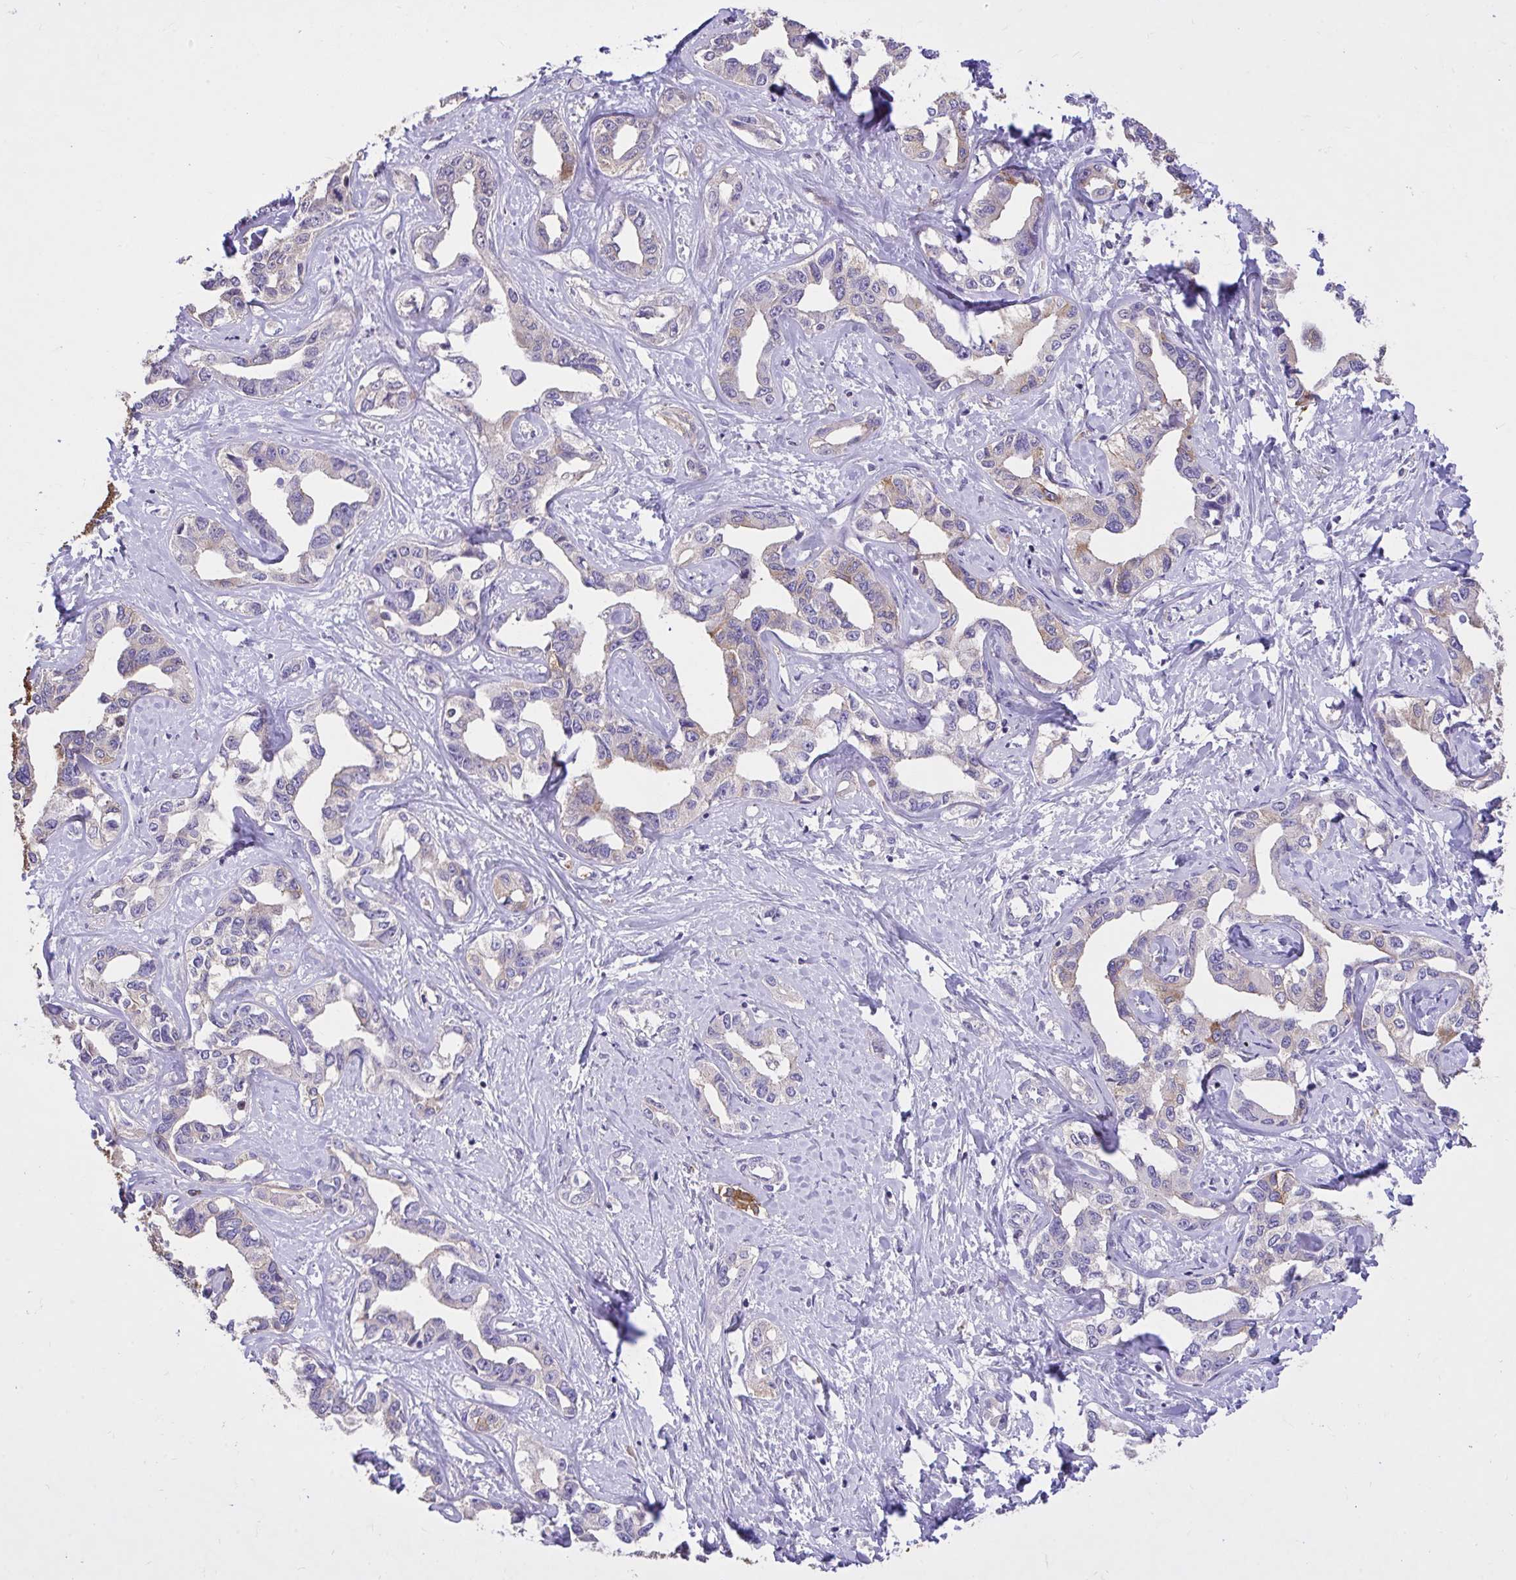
{"staining": {"intensity": "moderate", "quantity": "25%-75%", "location": "cytoplasmic/membranous"}, "tissue": "liver cancer", "cell_type": "Tumor cells", "image_type": "cancer", "snomed": [{"axis": "morphology", "description": "Cholangiocarcinoma"}, {"axis": "topography", "description": "Liver"}], "caption": "The immunohistochemical stain labels moderate cytoplasmic/membranous expression in tumor cells of liver cancer tissue.", "gene": "EPB41L1", "patient": {"sex": "male", "age": 59}}